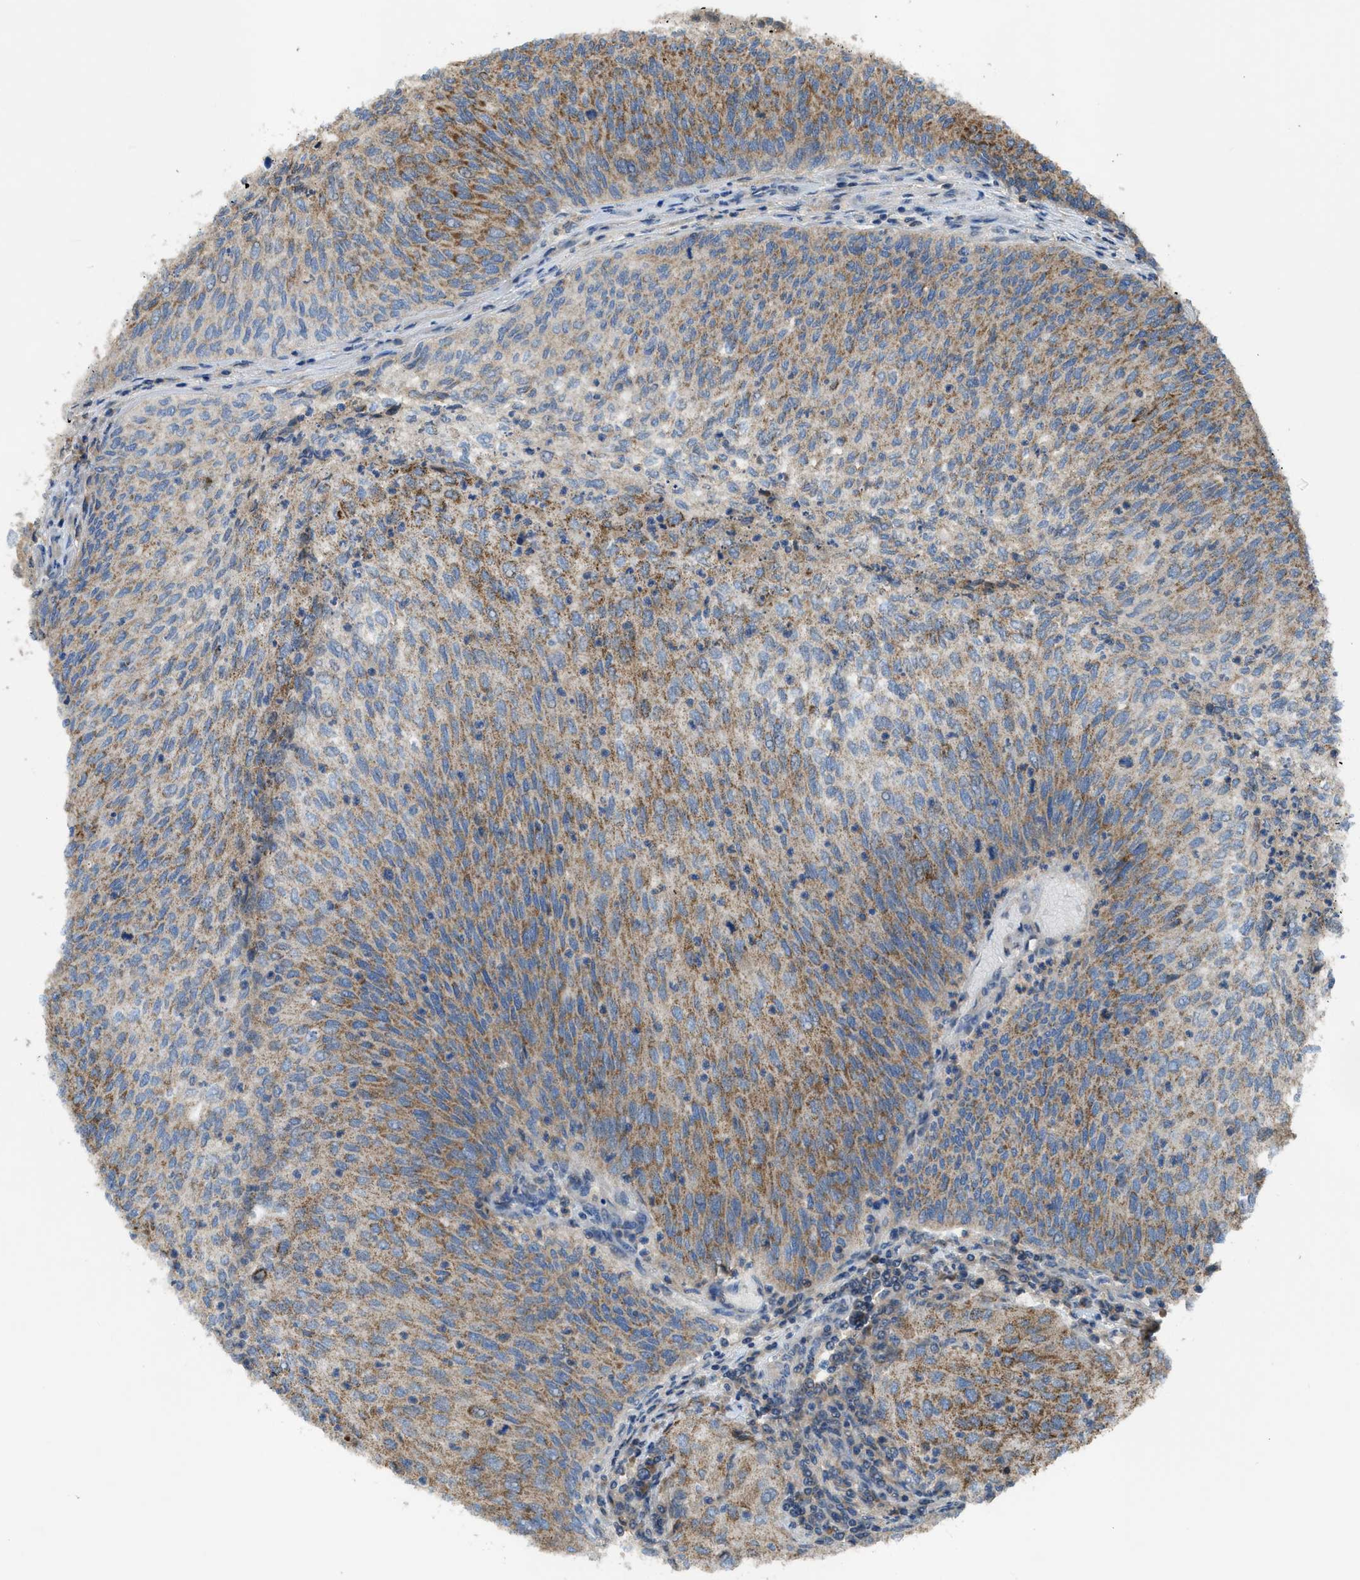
{"staining": {"intensity": "moderate", "quantity": ">75%", "location": "cytoplasmic/membranous"}, "tissue": "urothelial cancer", "cell_type": "Tumor cells", "image_type": "cancer", "snomed": [{"axis": "morphology", "description": "Urothelial carcinoma, Low grade"}, {"axis": "topography", "description": "Urinary bladder"}], "caption": "The histopathology image shows immunohistochemical staining of urothelial carcinoma (low-grade). There is moderate cytoplasmic/membranous positivity is present in about >75% of tumor cells.", "gene": "PAFAH2", "patient": {"sex": "female", "age": 79}}